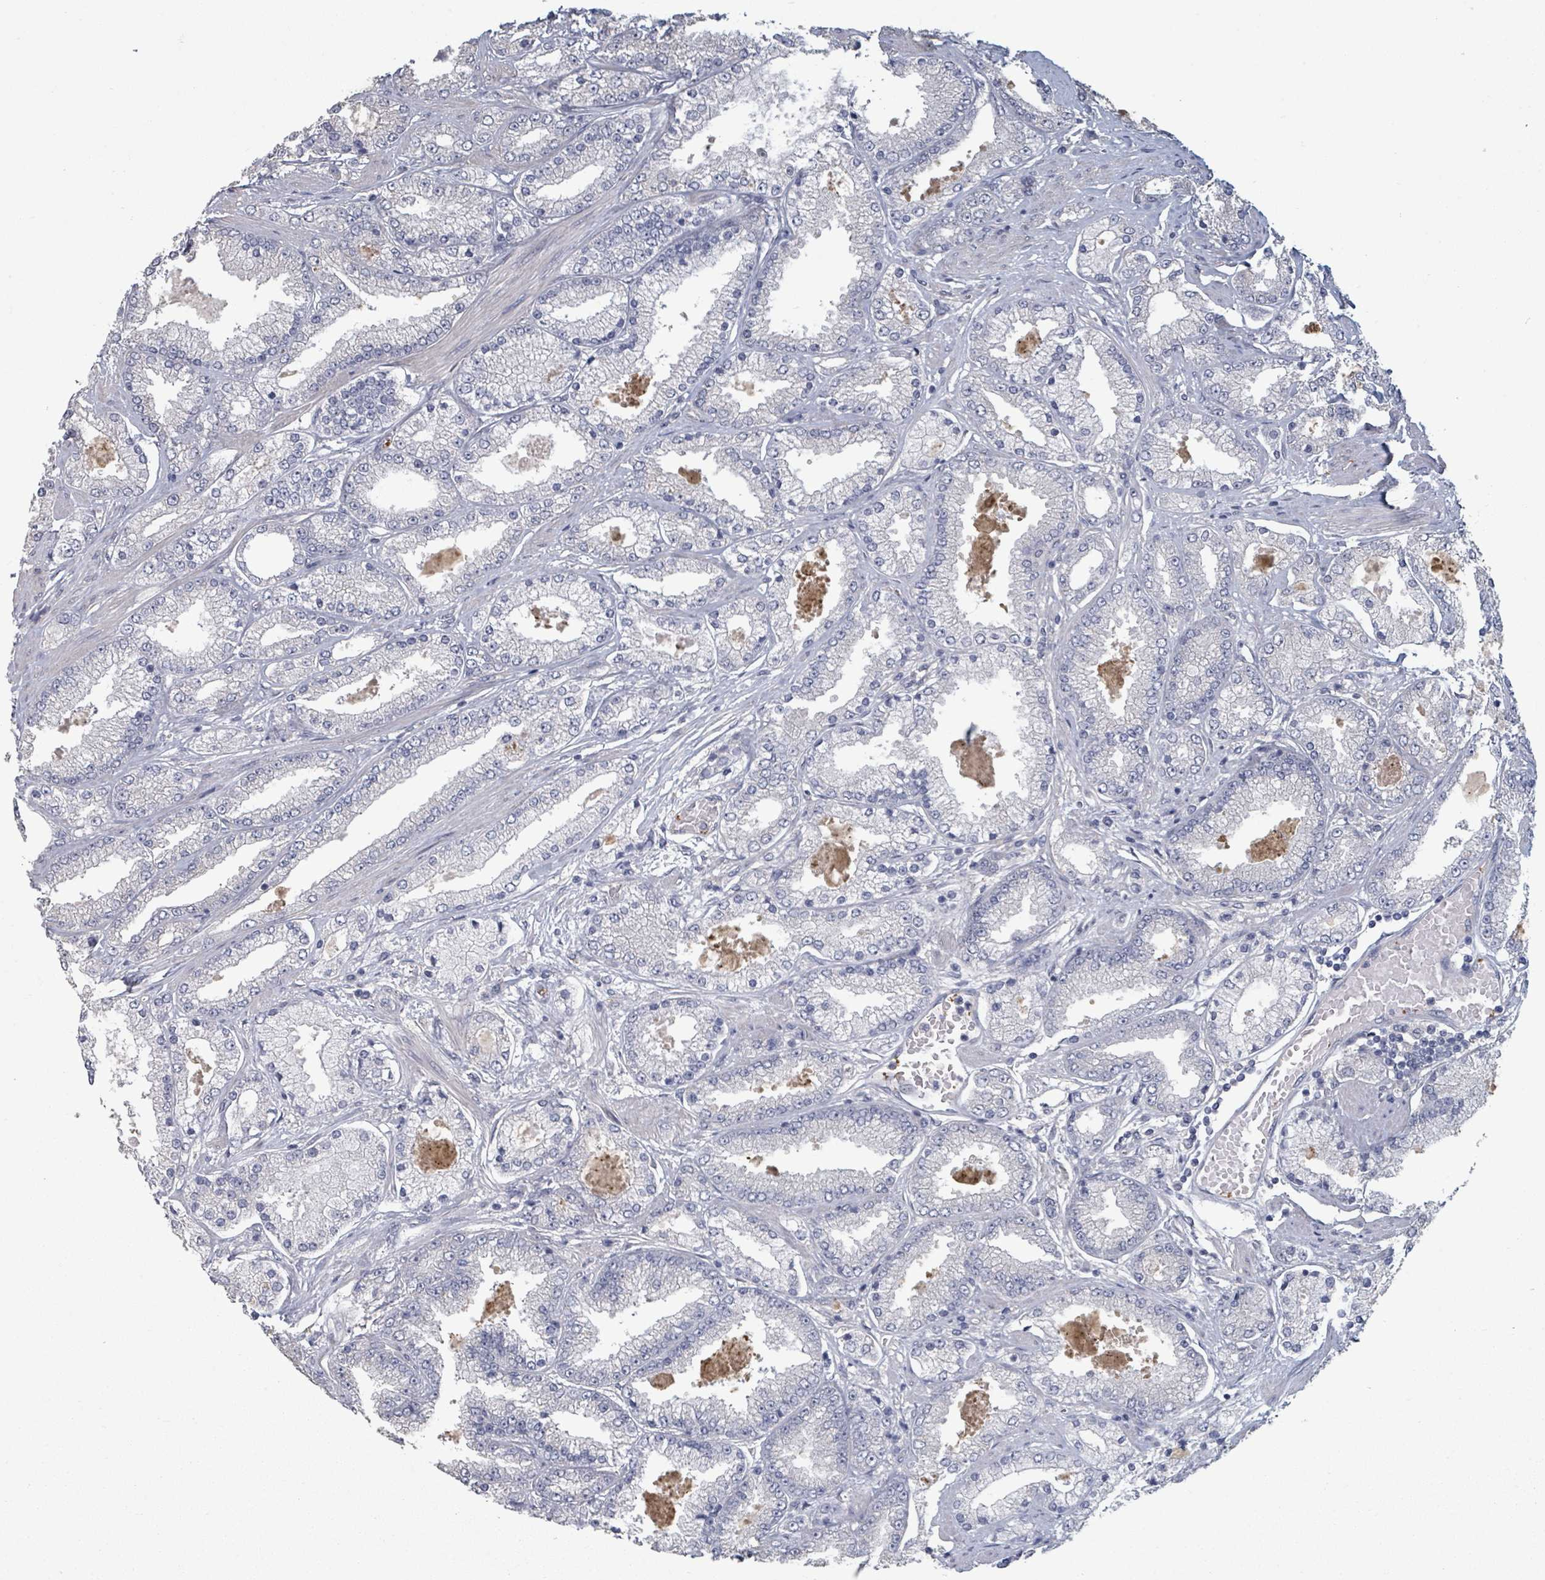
{"staining": {"intensity": "negative", "quantity": "none", "location": "none"}, "tissue": "prostate cancer", "cell_type": "Tumor cells", "image_type": "cancer", "snomed": [{"axis": "morphology", "description": "Adenocarcinoma, High grade"}, {"axis": "topography", "description": "Prostate"}], "caption": "The micrograph demonstrates no significant staining in tumor cells of prostate cancer (high-grade adenocarcinoma). Nuclei are stained in blue.", "gene": "PLAUR", "patient": {"sex": "male", "age": 69}}